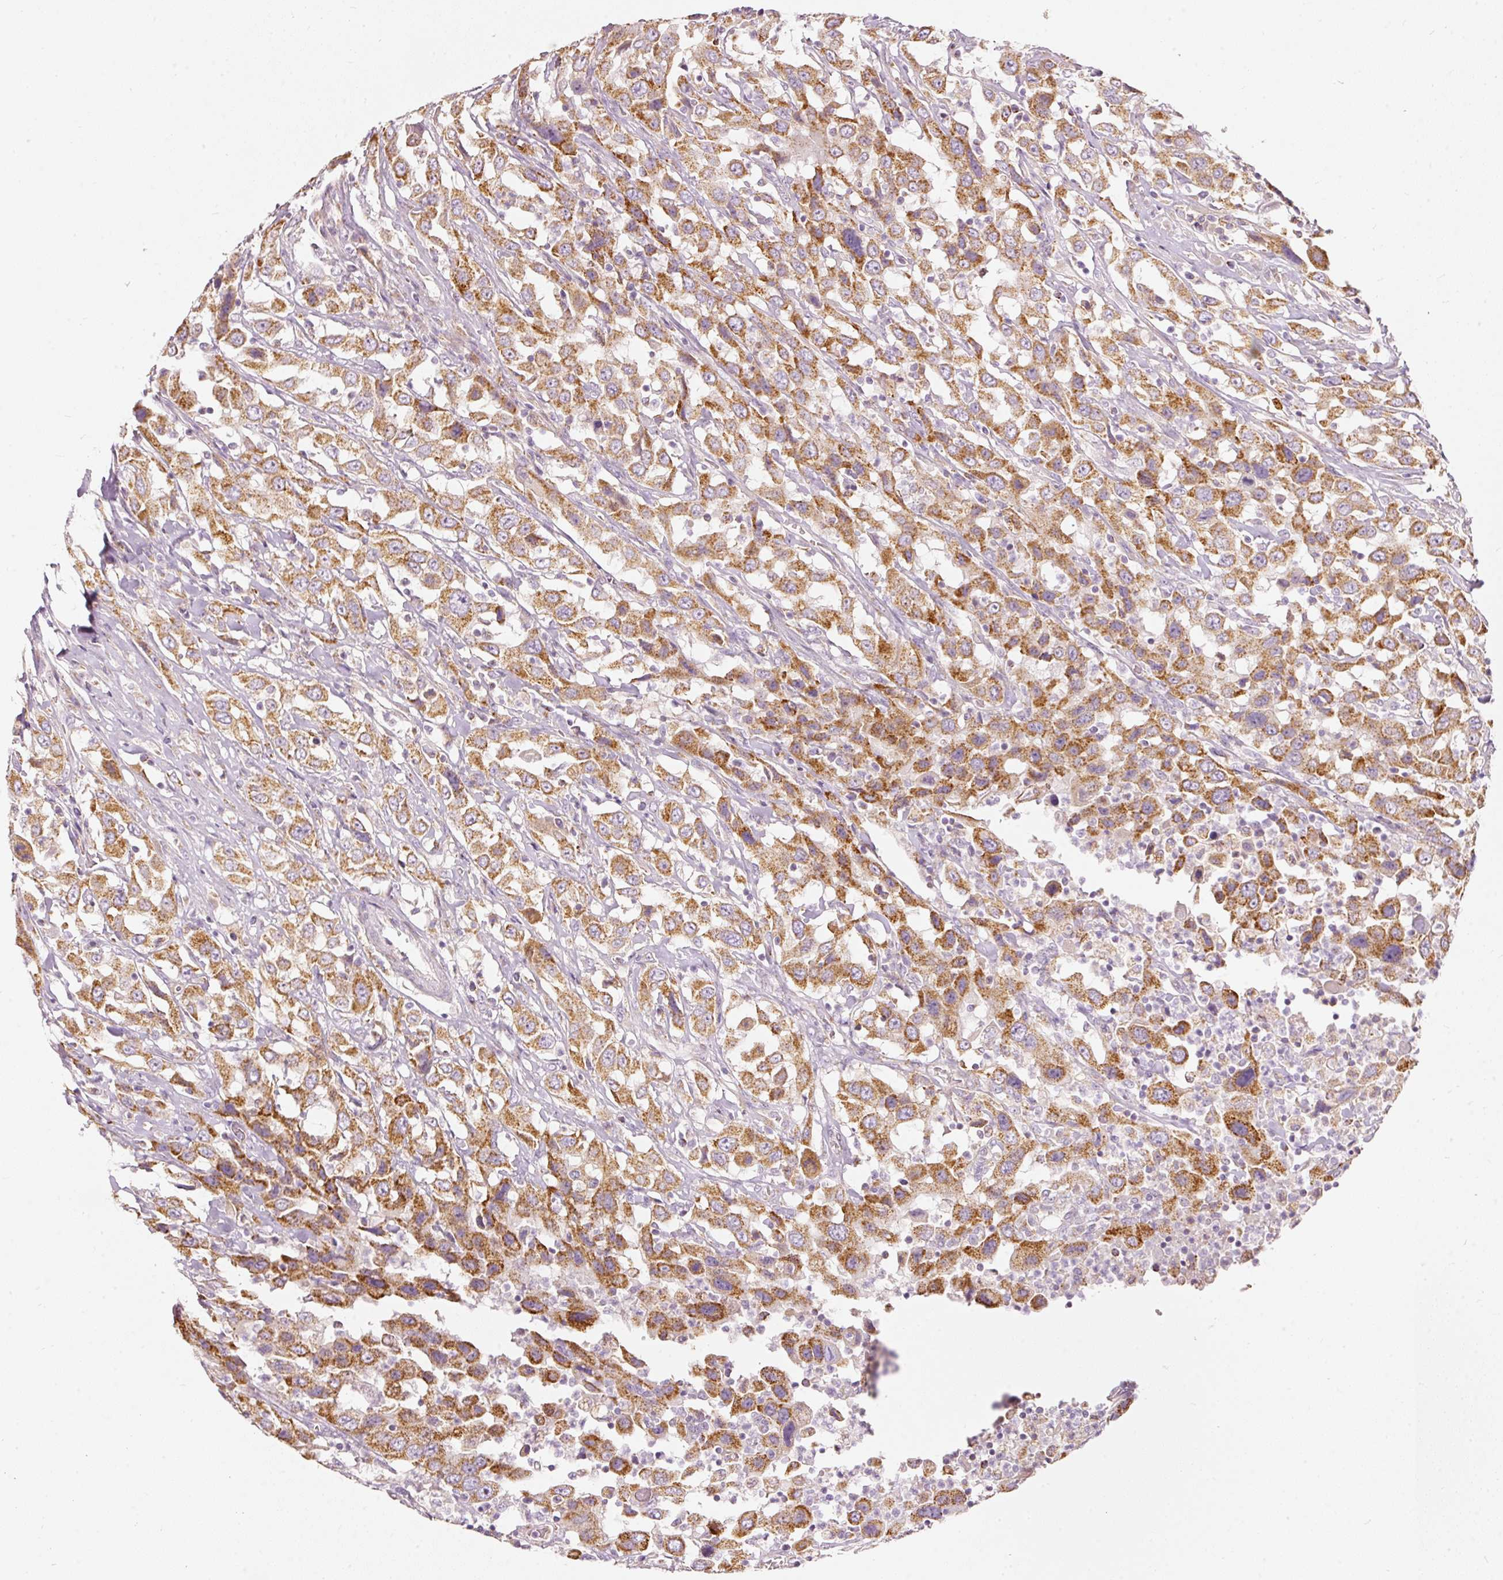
{"staining": {"intensity": "moderate", "quantity": ">75%", "location": "cytoplasmic/membranous"}, "tissue": "urothelial cancer", "cell_type": "Tumor cells", "image_type": "cancer", "snomed": [{"axis": "morphology", "description": "Urothelial carcinoma, High grade"}, {"axis": "topography", "description": "Urinary bladder"}], "caption": "Human urothelial cancer stained with a brown dye displays moderate cytoplasmic/membranous positive staining in approximately >75% of tumor cells.", "gene": "MTHFD2", "patient": {"sex": "male", "age": 61}}